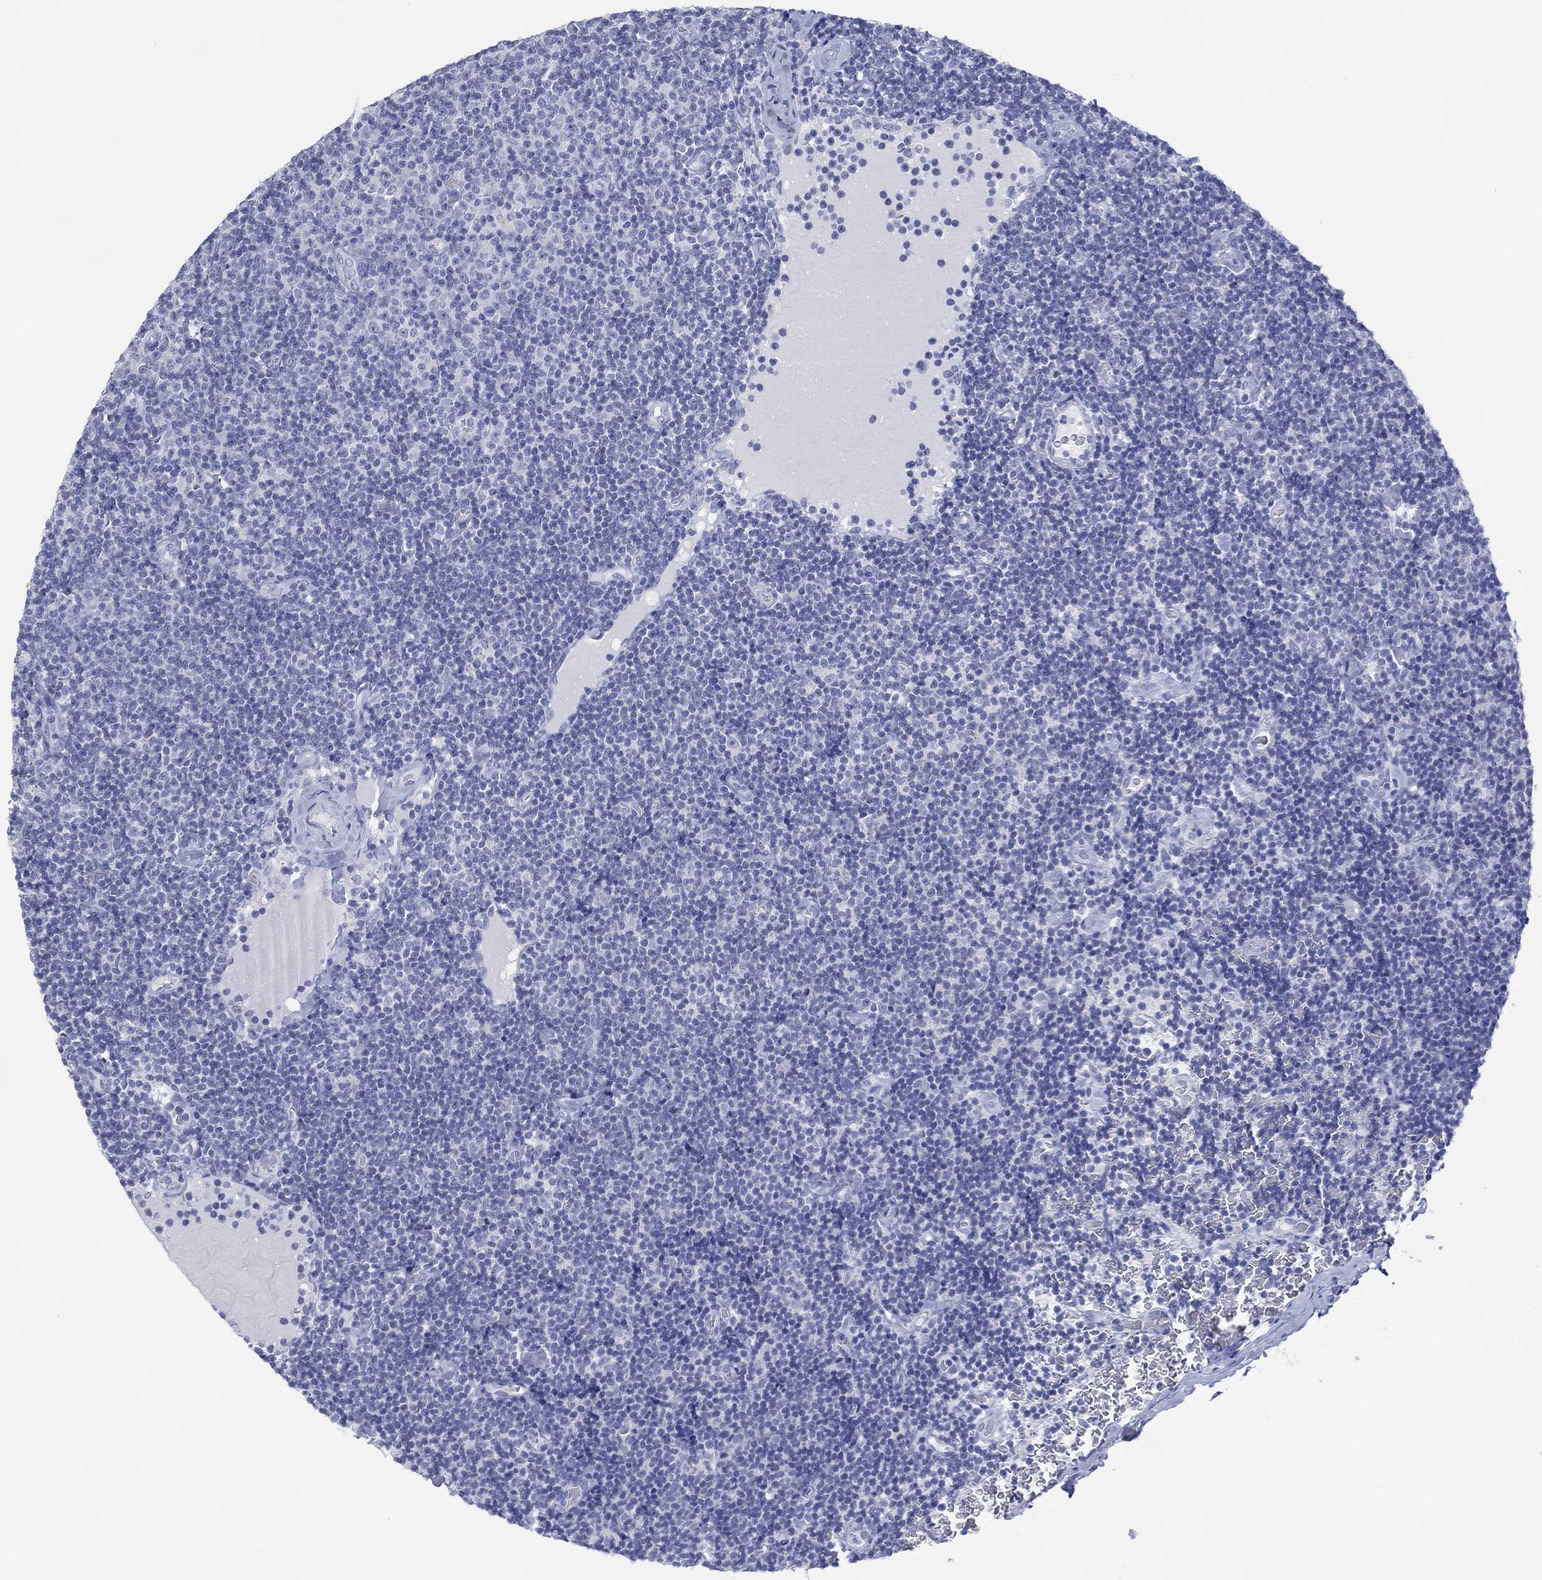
{"staining": {"intensity": "negative", "quantity": "none", "location": "none"}, "tissue": "lymphoma", "cell_type": "Tumor cells", "image_type": "cancer", "snomed": [{"axis": "morphology", "description": "Malignant lymphoma, non-Hodgkin's type, Low grade"}, {"axis": "topography", "description": "Lymph node"}], "caption": "Immunohistochemistry of lymphoma displays no expression in tumor cells.", "gene": "DSG1", "patient": {"sex": "male", "age": 81}}